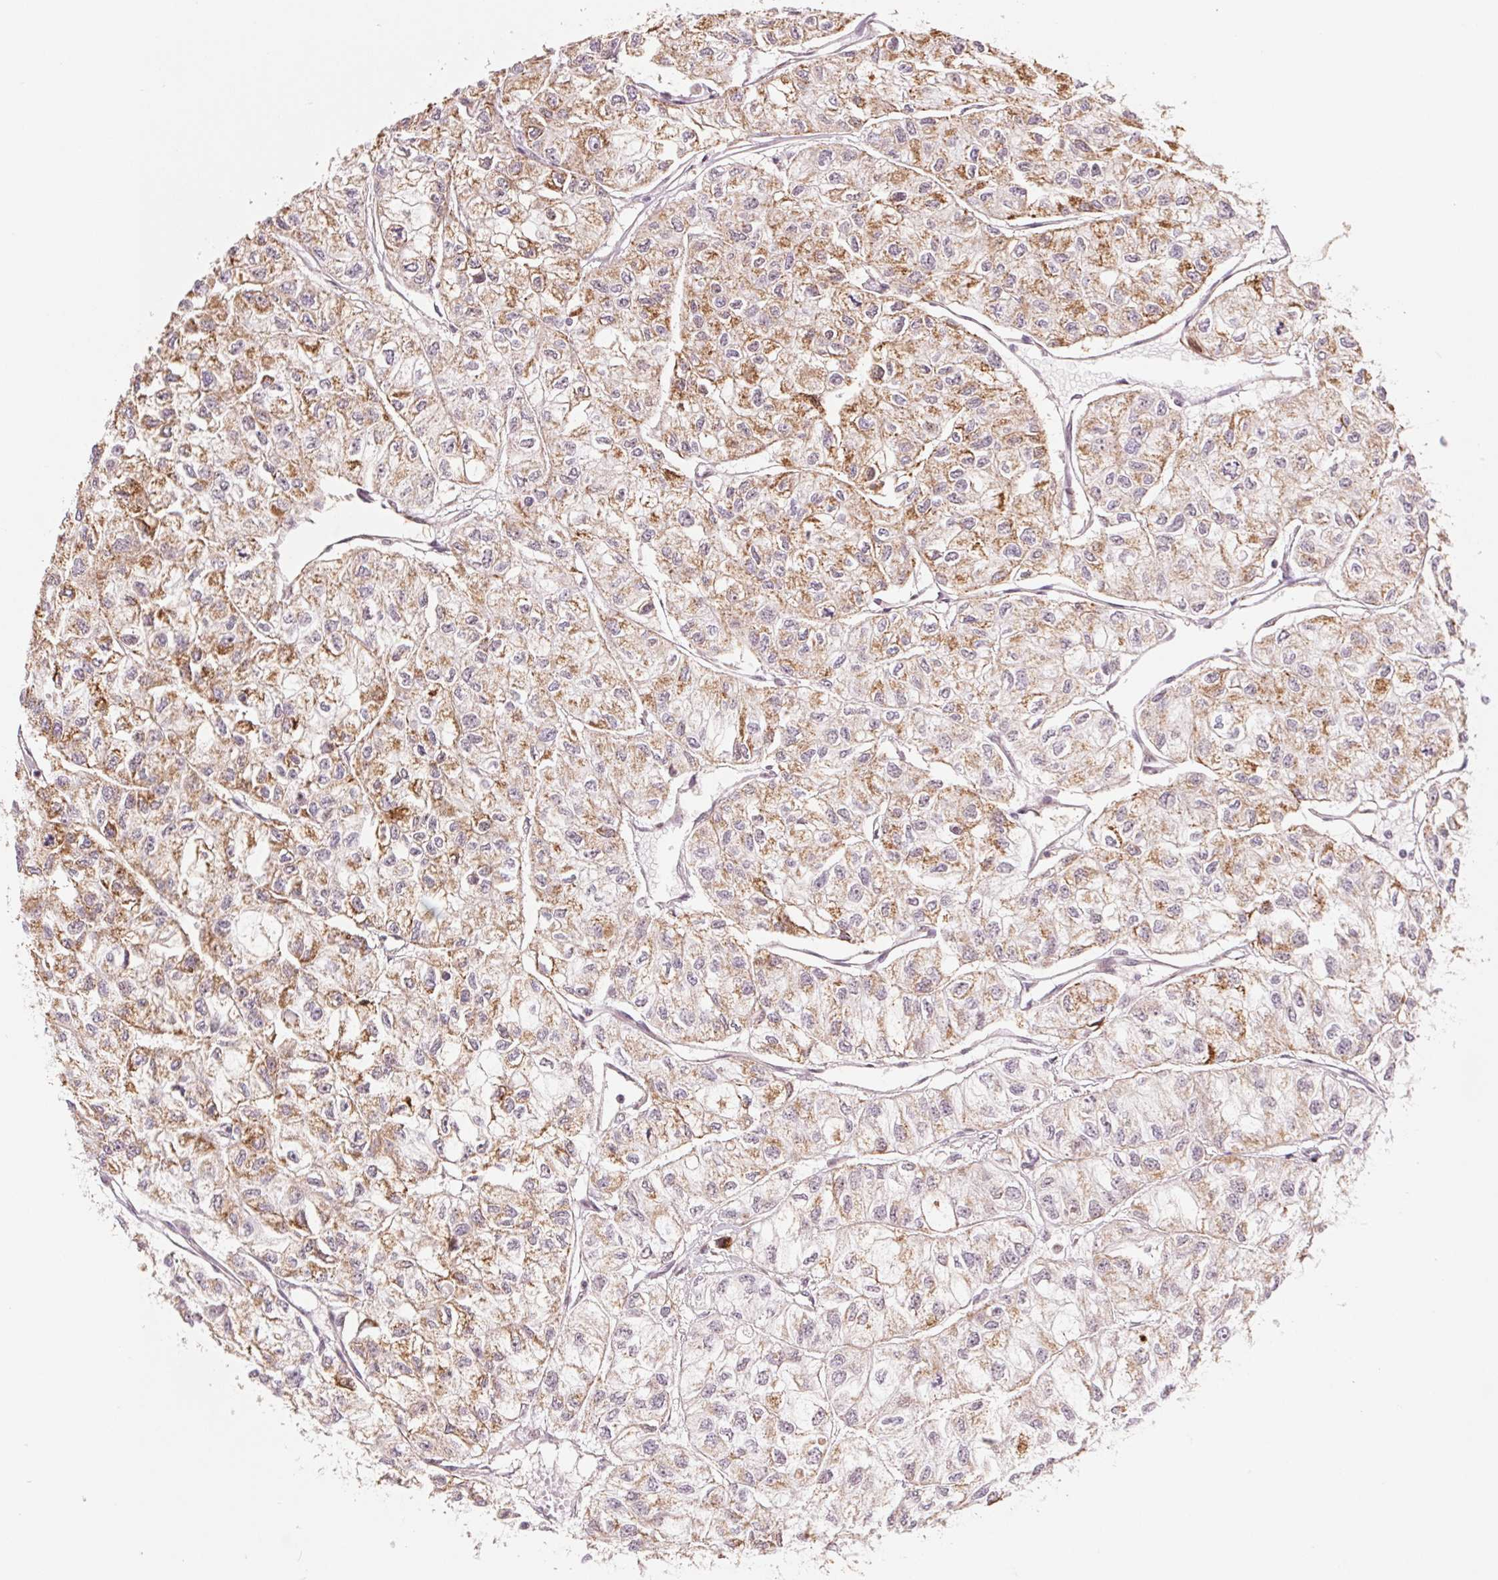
{"staining": {"intensity": "moderate", "quantity": "25%-75%", "location": "cytoplasmic/membranous"}, "tissue": "renal cancer", "cell_type": "Tumor cells", "image_type": "cancer", "snomed": [{"axis": "morphology", "description": "Adenocarcinoma, NOS"}, {"axis": "topography", "description": "Kidney"}], "caption": "An immunohistochemistry photomicrograph of neoplastic tissue is shown. Protein staining in brown labels moderate cytoplasmic/membranous positivity in renal adenocarcinoma within tumor cells.", "gene": "ARHGAP32", "patient": {"sex": "male", "age": 56}}